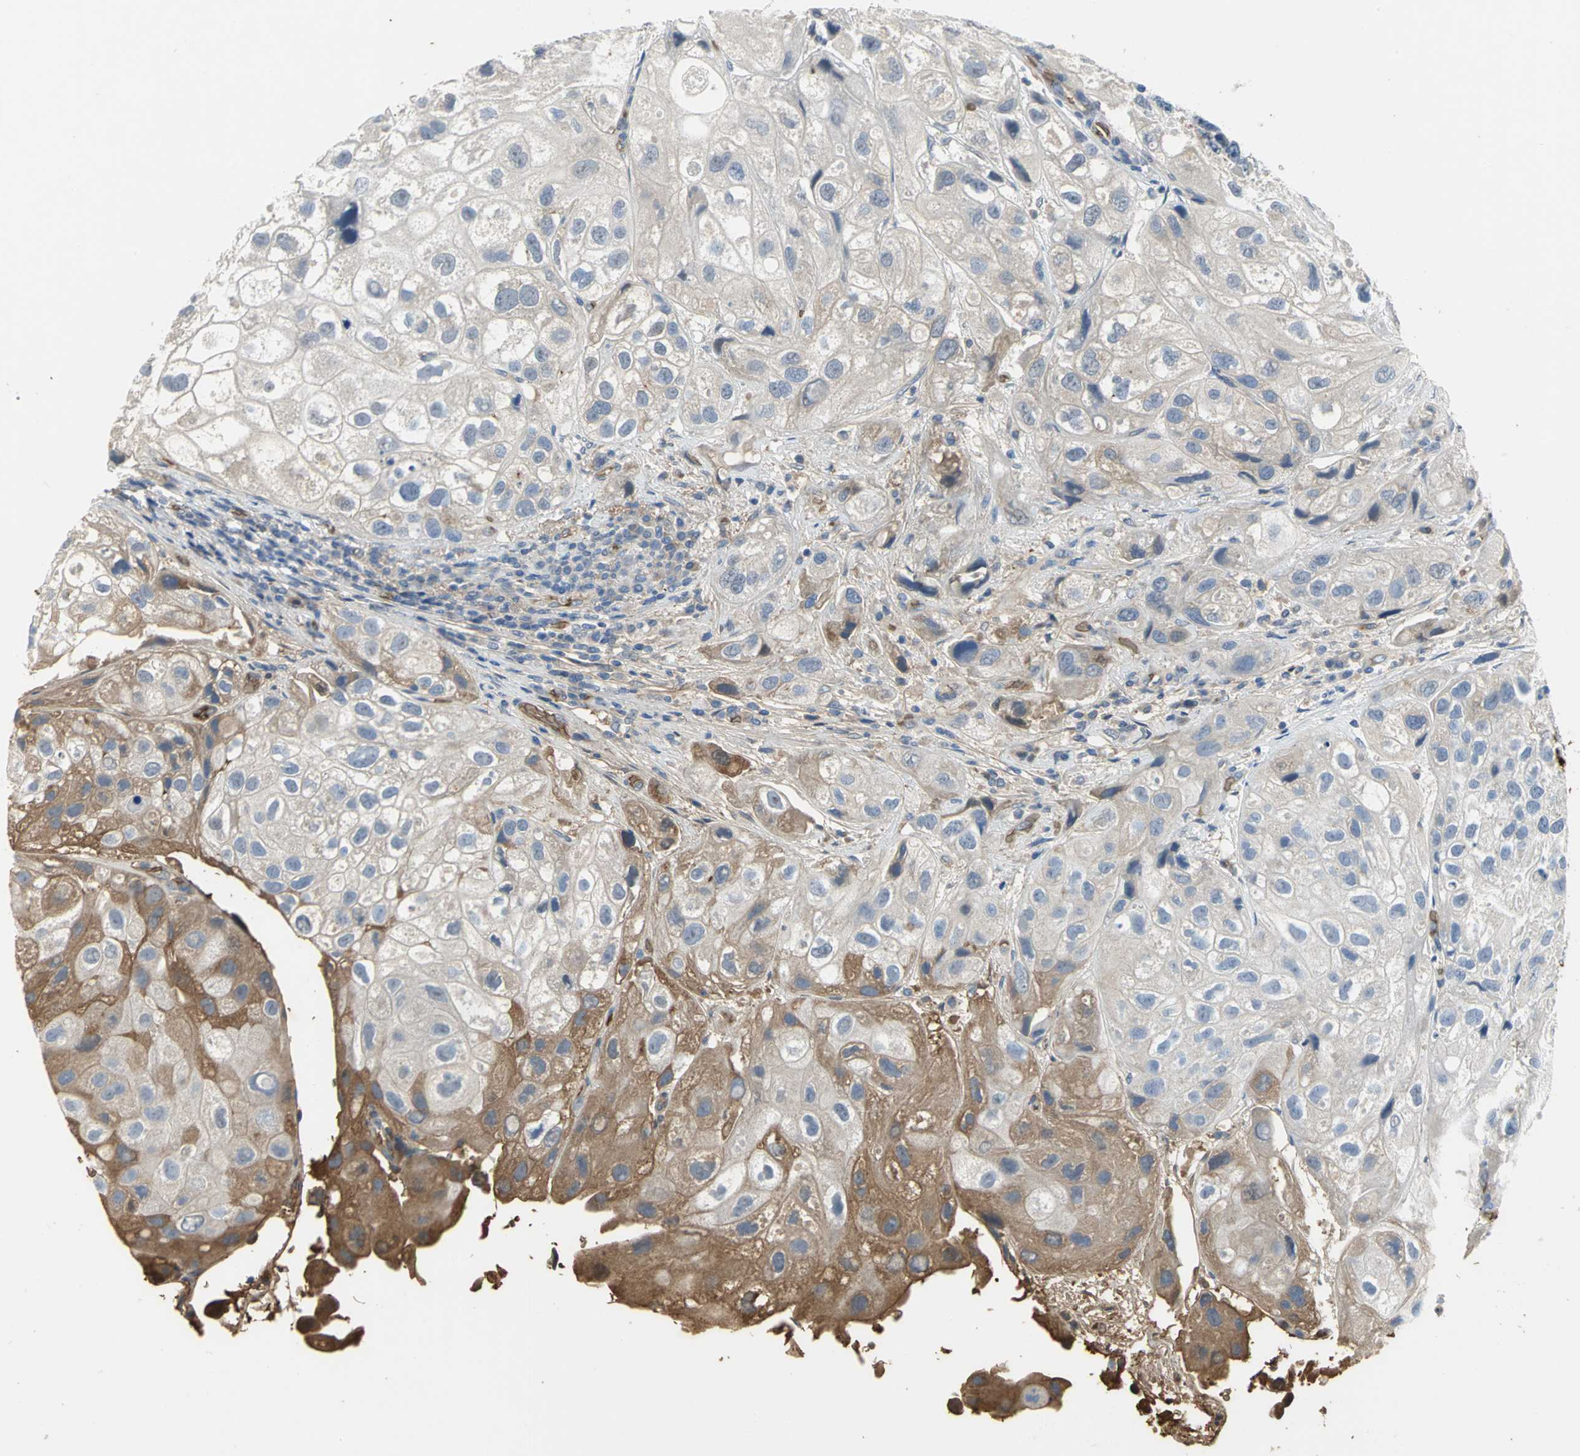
{"staining": {"intensity": "strong", "quantity": "25%-75%", "location": "cytoplasmic/membranous"}, "tissue": "urothelial cancer", "cell_type": "Tumor cells", "image_type": "cancer", "snomed": [{"axis": "morphology", "description": "Urothelial carcinoma, High grade"}, {"axis": "topography", "description": "Urinary bladder"}], "caption": "Immunohistochemistry image of human urothelial cancer stained for a protein (brown), which demonstrates high levels of strong cytoplasmic/membranous positivity in approximately 25%-75% of tumor cells.", "gene": "TREM1", "patient": {"sex": "female", "age": 64}}